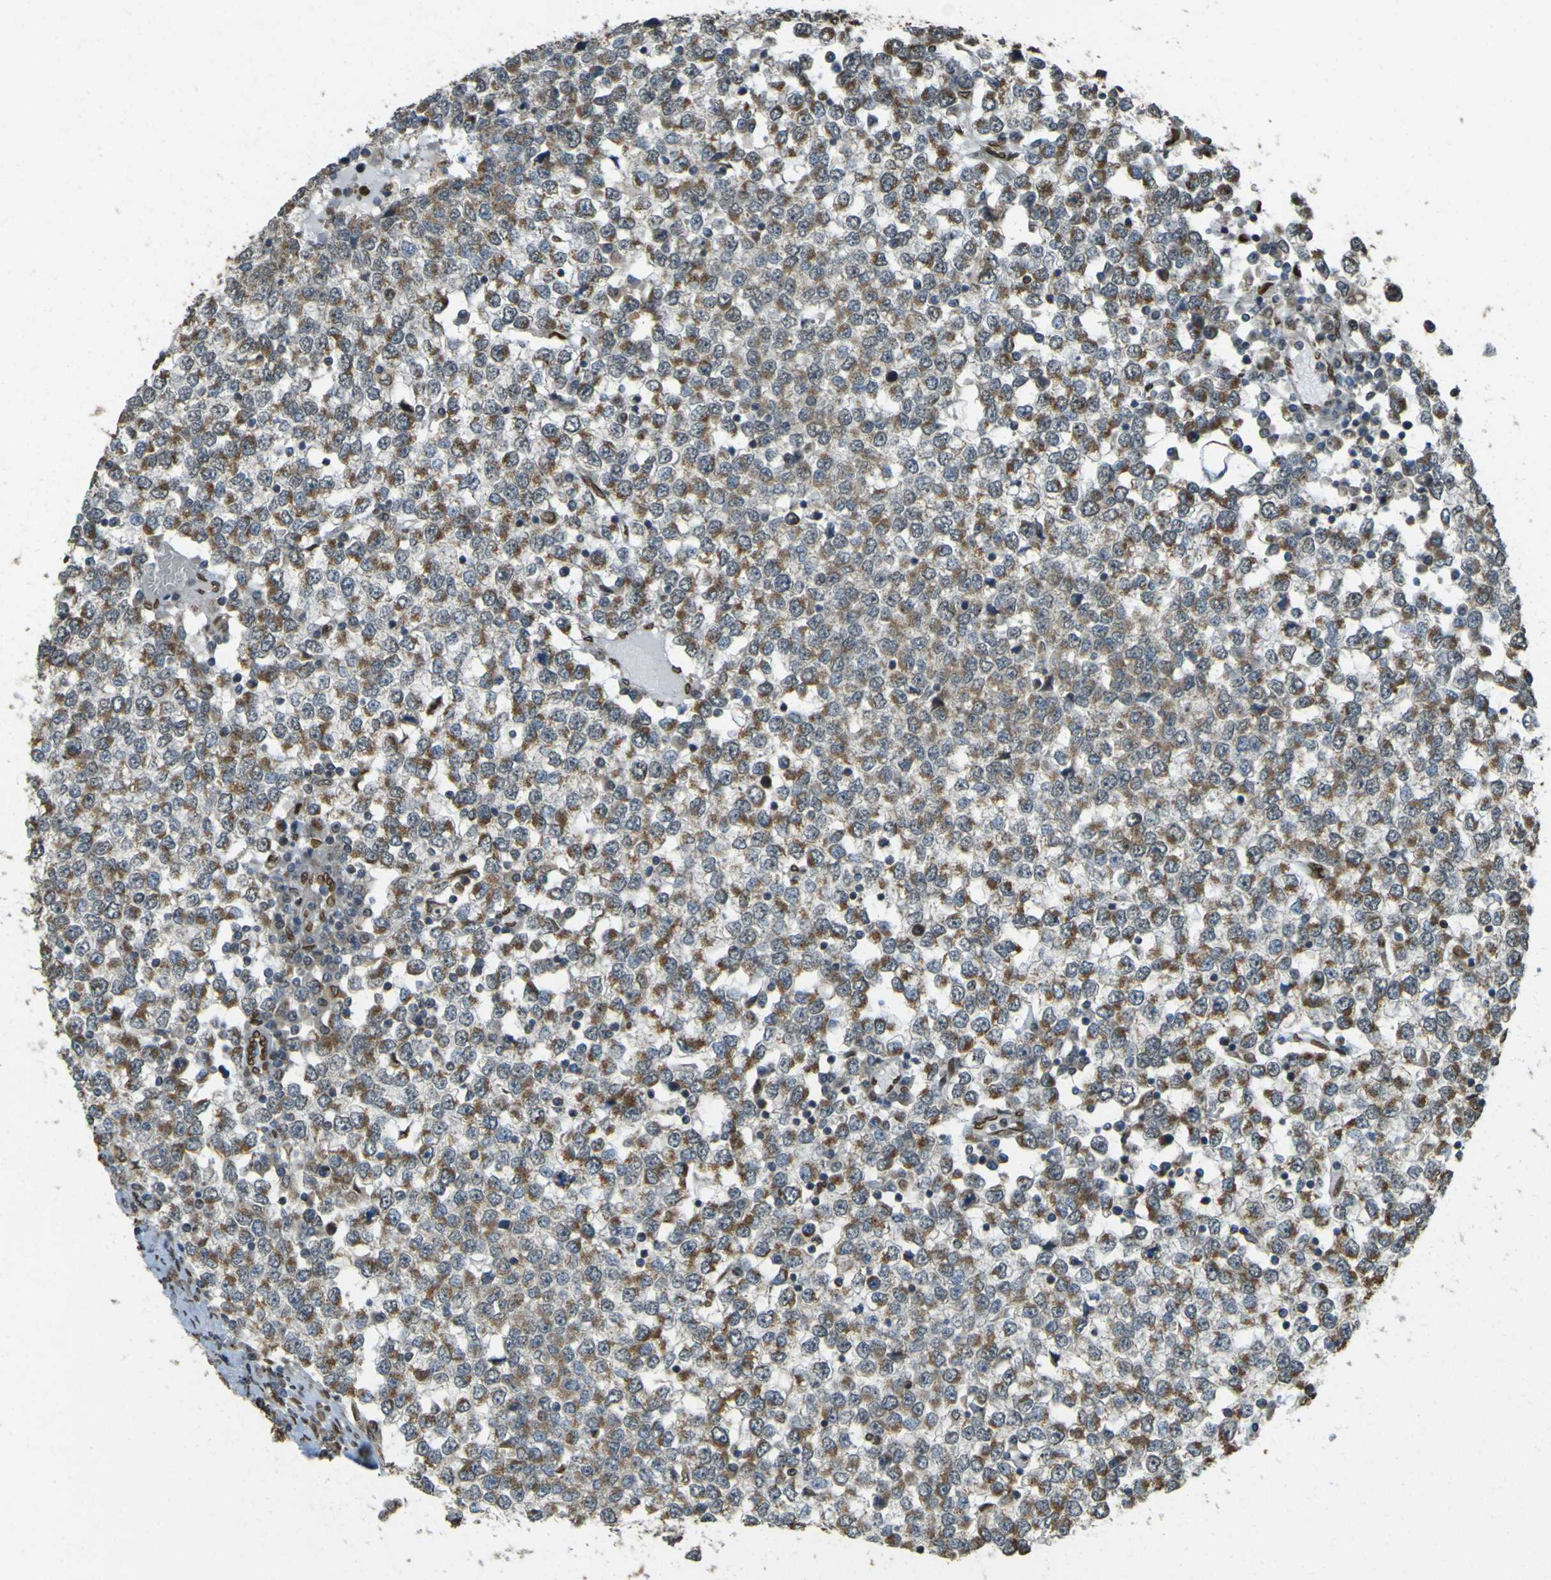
{"staining": {"intensity": "moderate", "quantity": ">75%", "location": "cytoplasmic/membranous"}, "tissue": "testis cancer", "cell_type": "Tumor cells", "image_type": "cancer", "snomed": [{"axis": "morphology", "description": "Seminoma, NOS"}, {"axis": "topography", "description": "Testis"}], "caption": "Testis cancer (seminoma) was stained to show a protein in brown. There is medium levels of moderate cytoplasmic/membranous staining in about >75% of tumor cells.", "gene": "GALNT1", "patient": {"sex": "male", "age": 65}}